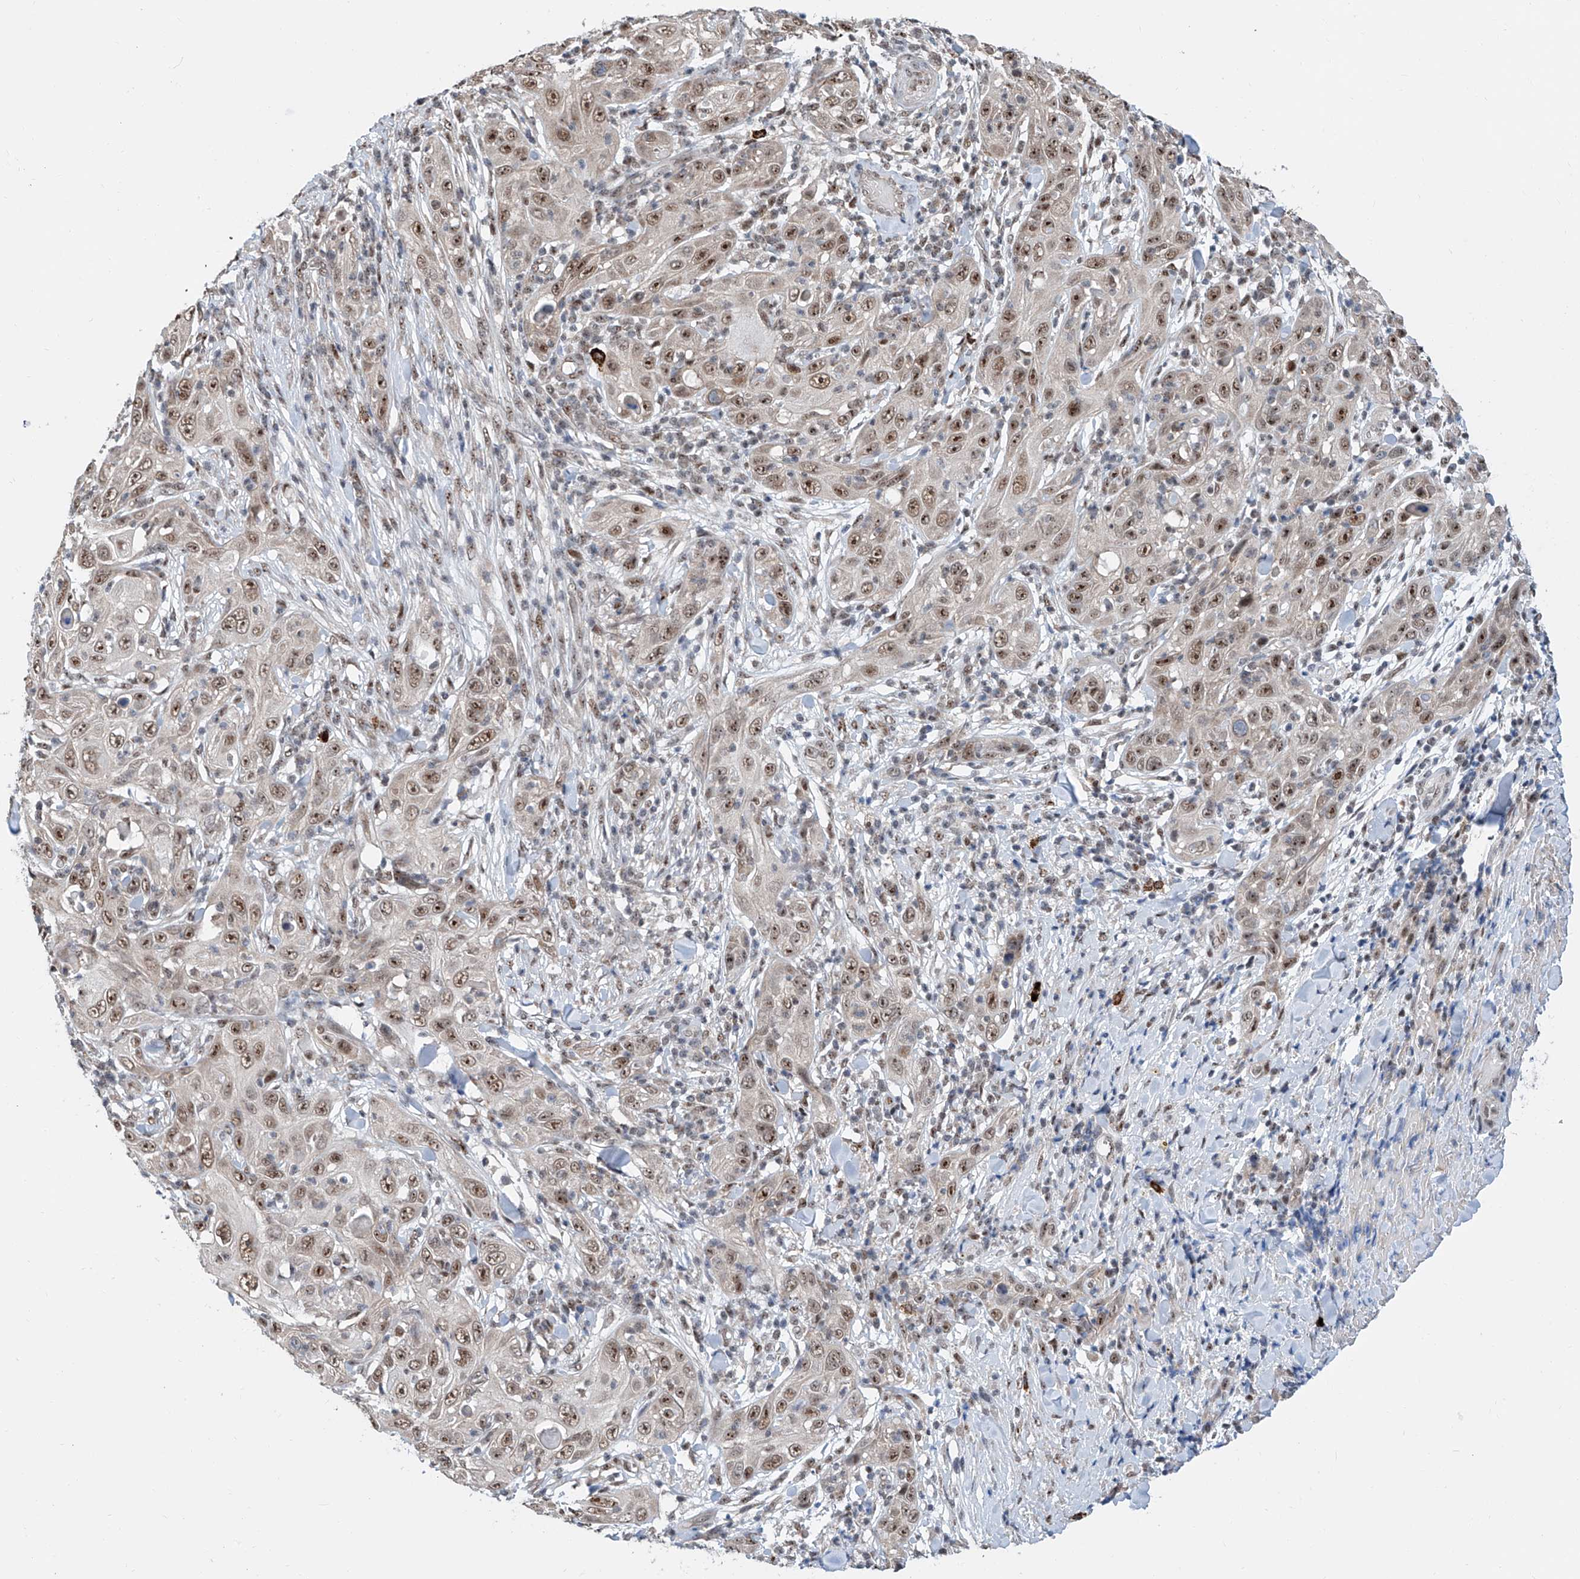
{"staining": {"intensity": "moderate", "quantity": ">75%", "location": "nuclear"}, "tissue": "skin cancer", "cell_type": "Tumor cells", "image_type": "cancer", "snomed": [{"axis": "morphology", "description": "Squamous cell carcinoma, NOS"}, {"axis": "topography", "description": "Skin"}], "caption": "This is an image of IHC staining of squamous cell carcinoma (skin), which shows moderate expression in the nuclear of tumor cells.", "gene": "SDE2", "patient": {"sex": "female", "age": 88}}